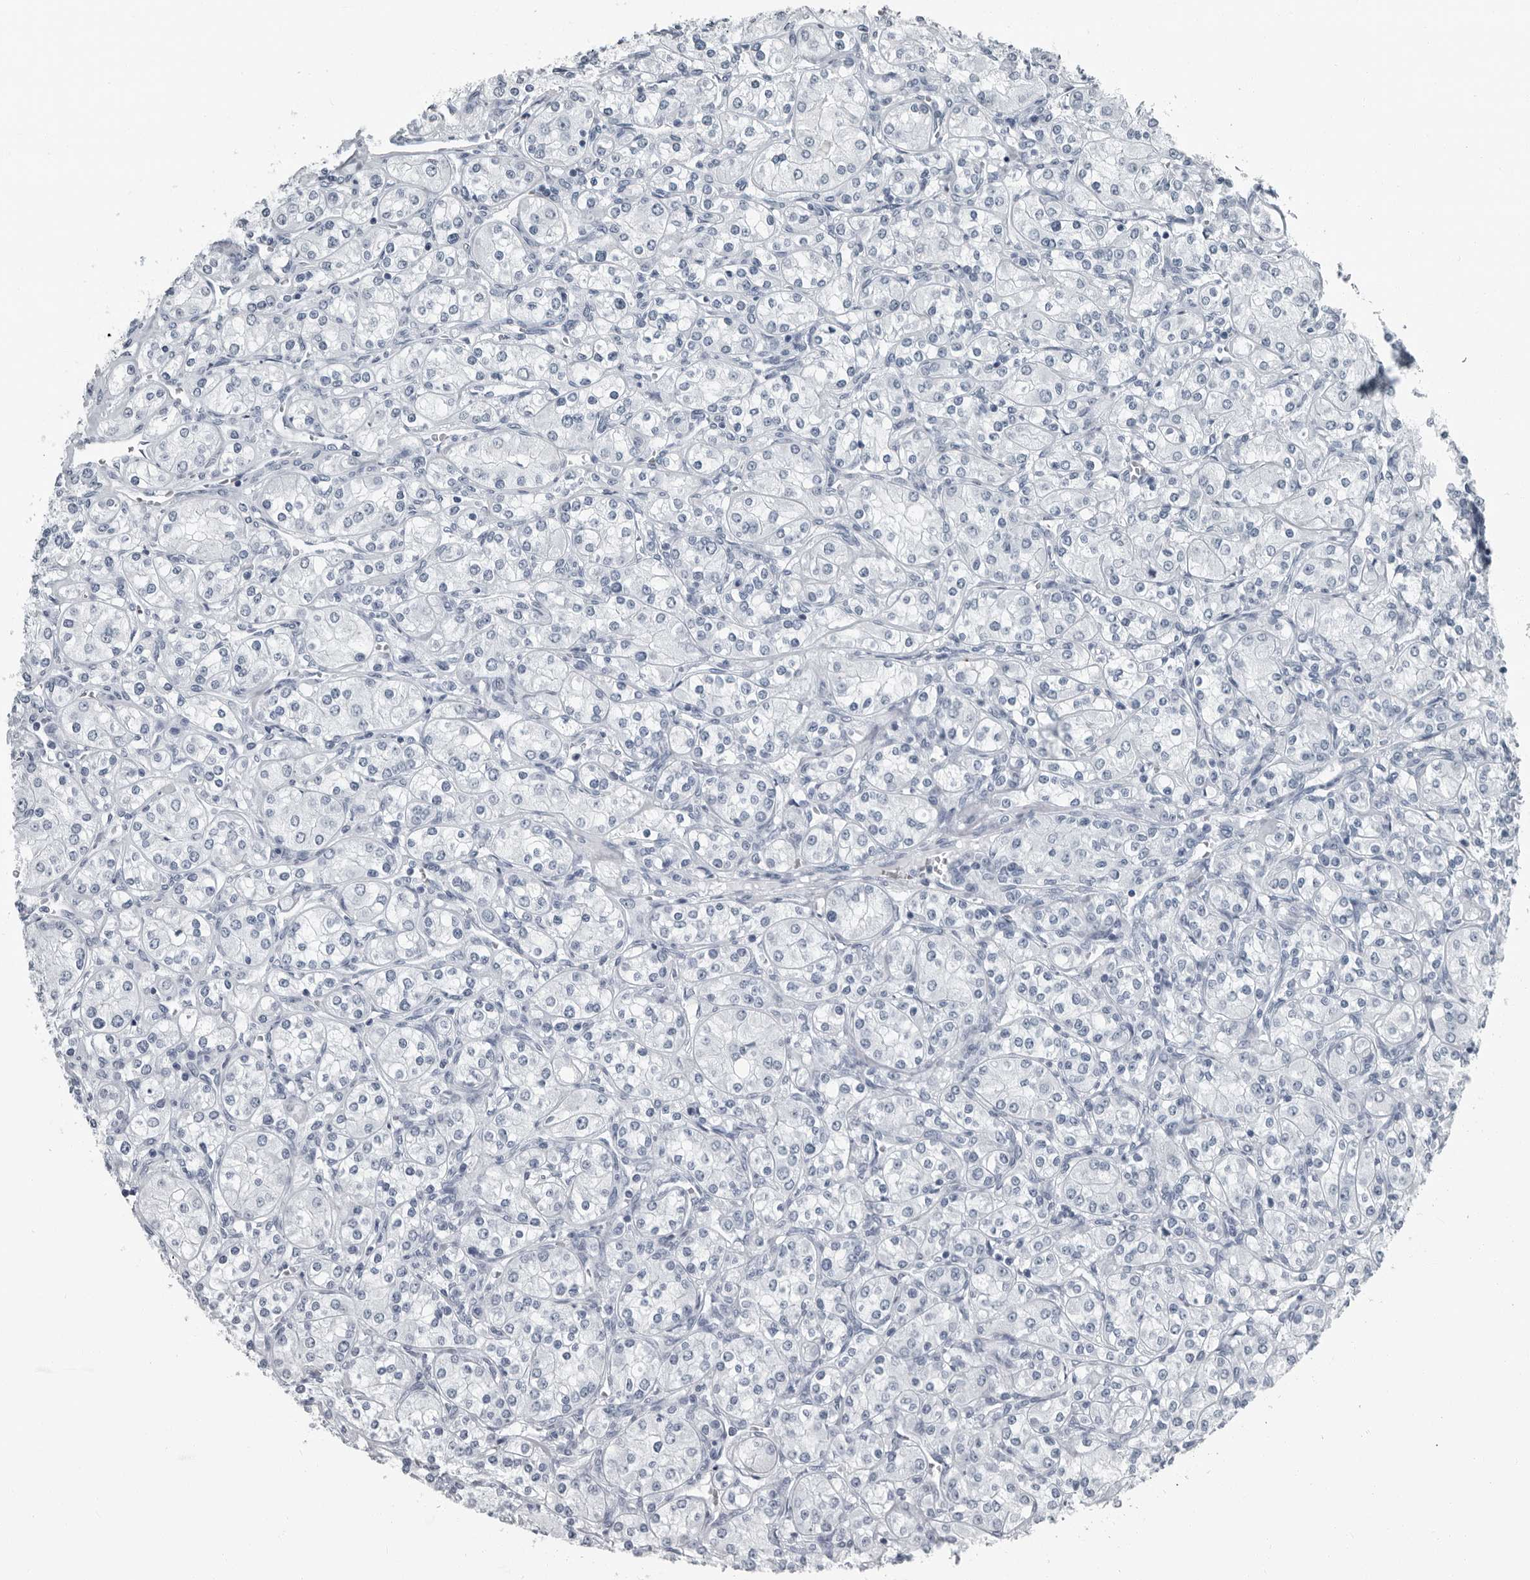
{"staining": {"intensity": "negative", "quantity": "none", "location": "none"}, "tissue": "renal cancer", "cell_type": "Tumor cells", "image_type": "cancer", "snomed": [{"axis": "morphology", "description": "Adenocarcinoma, NOS"}, {"axis": "topography", "description": "Kidney"}], "caption": "Renal adenocarcinoma stained for a protein using immunohistochemistry (IHC) demonstrates no positivity tumor cells.", "gene": "PRSS1", "patient": {"sex": "male", "age": 77}}